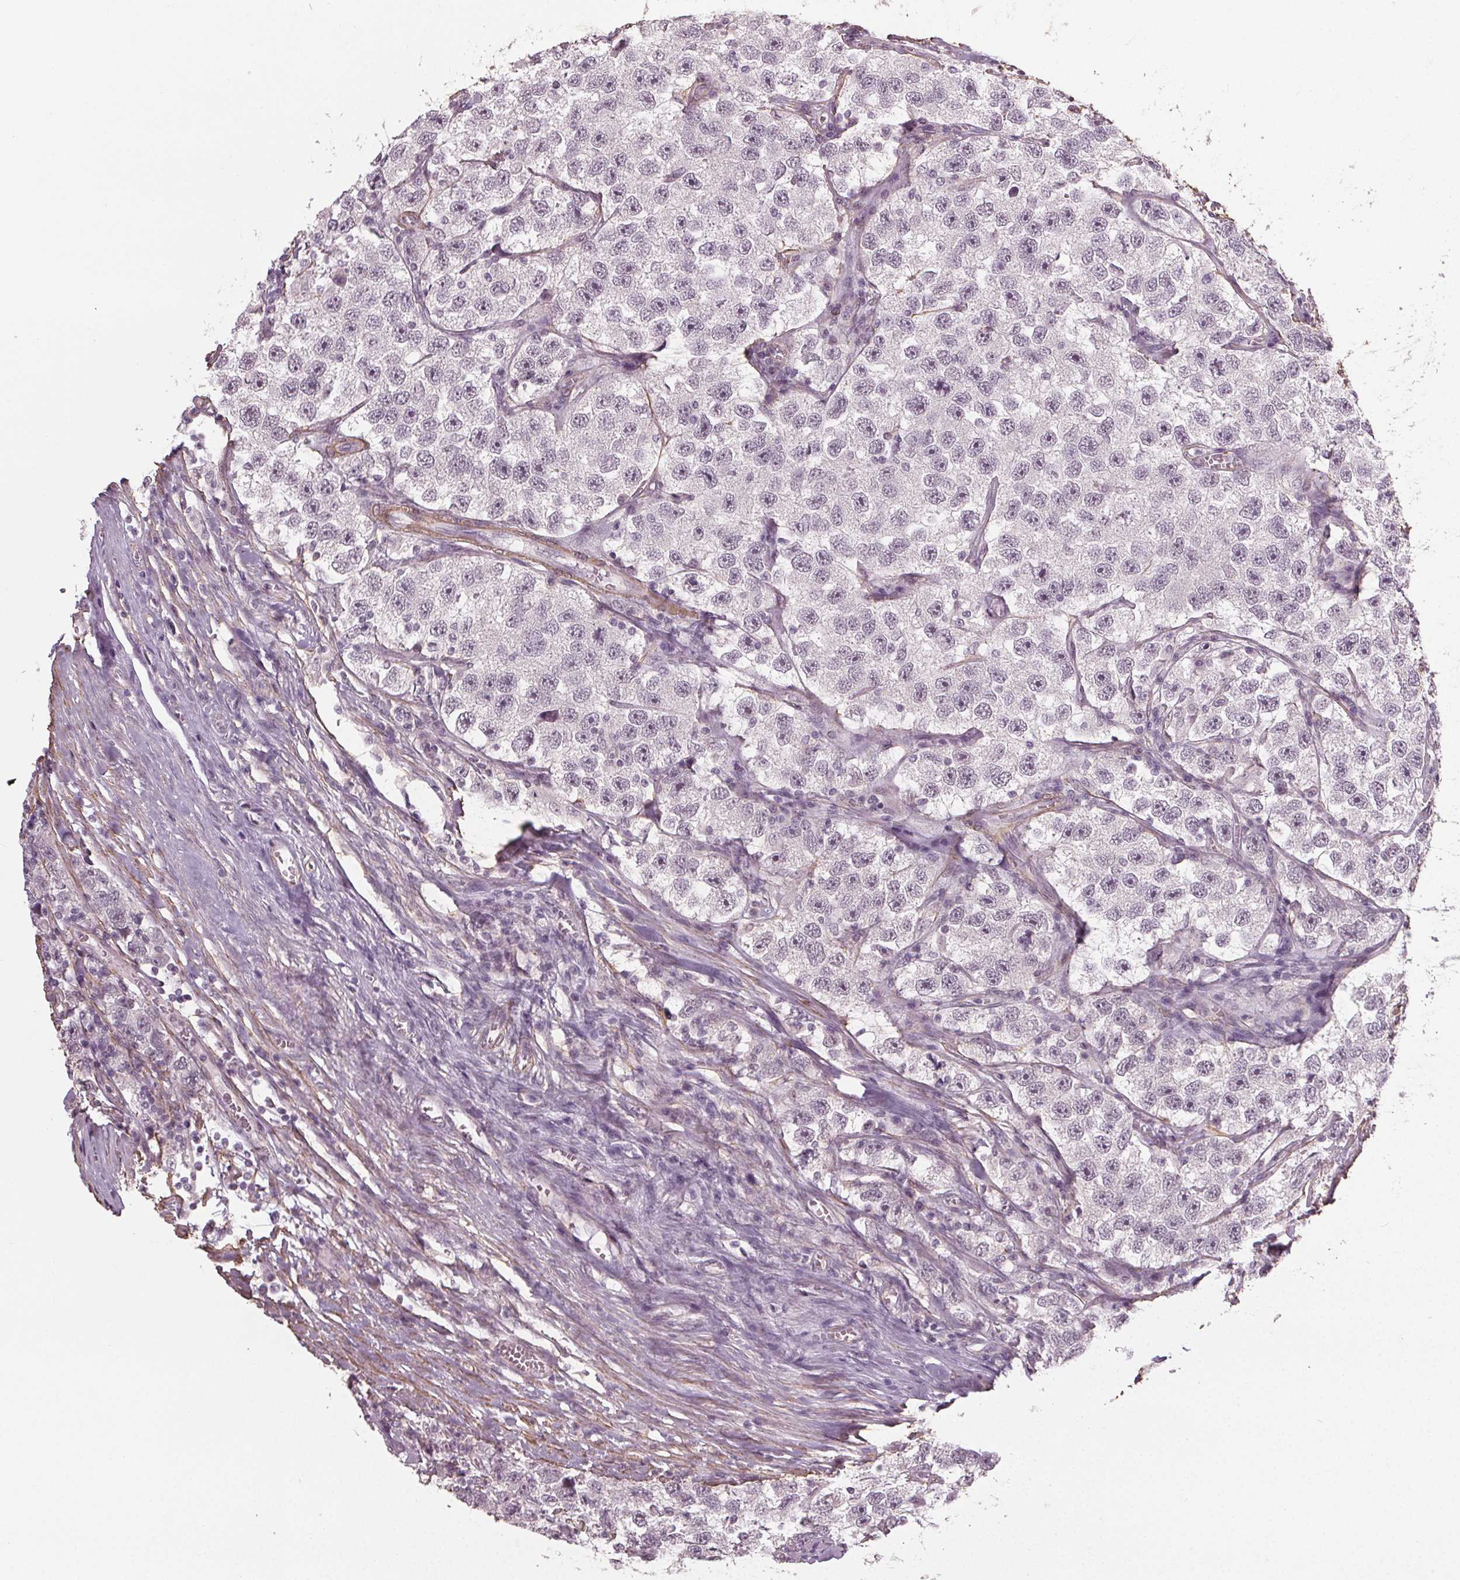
{"staining": {"intensity": "negative", "quantity": "none", "location": "none"}, "tissue": "testis cancer", "cell_type": "Tumor cells", "image_type": "cancer", "snomed": [{"axis": "morphology", "description": "Seminoma, NOS"}, {"axis": "topography", "description": "Testis"}], "caption": "DAB immunohistochemical staining of testis cancer (seminoma) shows no significant expression in tumor cells. (DAB (3,3'-diaminobenzidine) immunohistochemistry (IHC), high magnification).", "gene": "PKP1", "patient": {"sex": "male", "age": 26}}